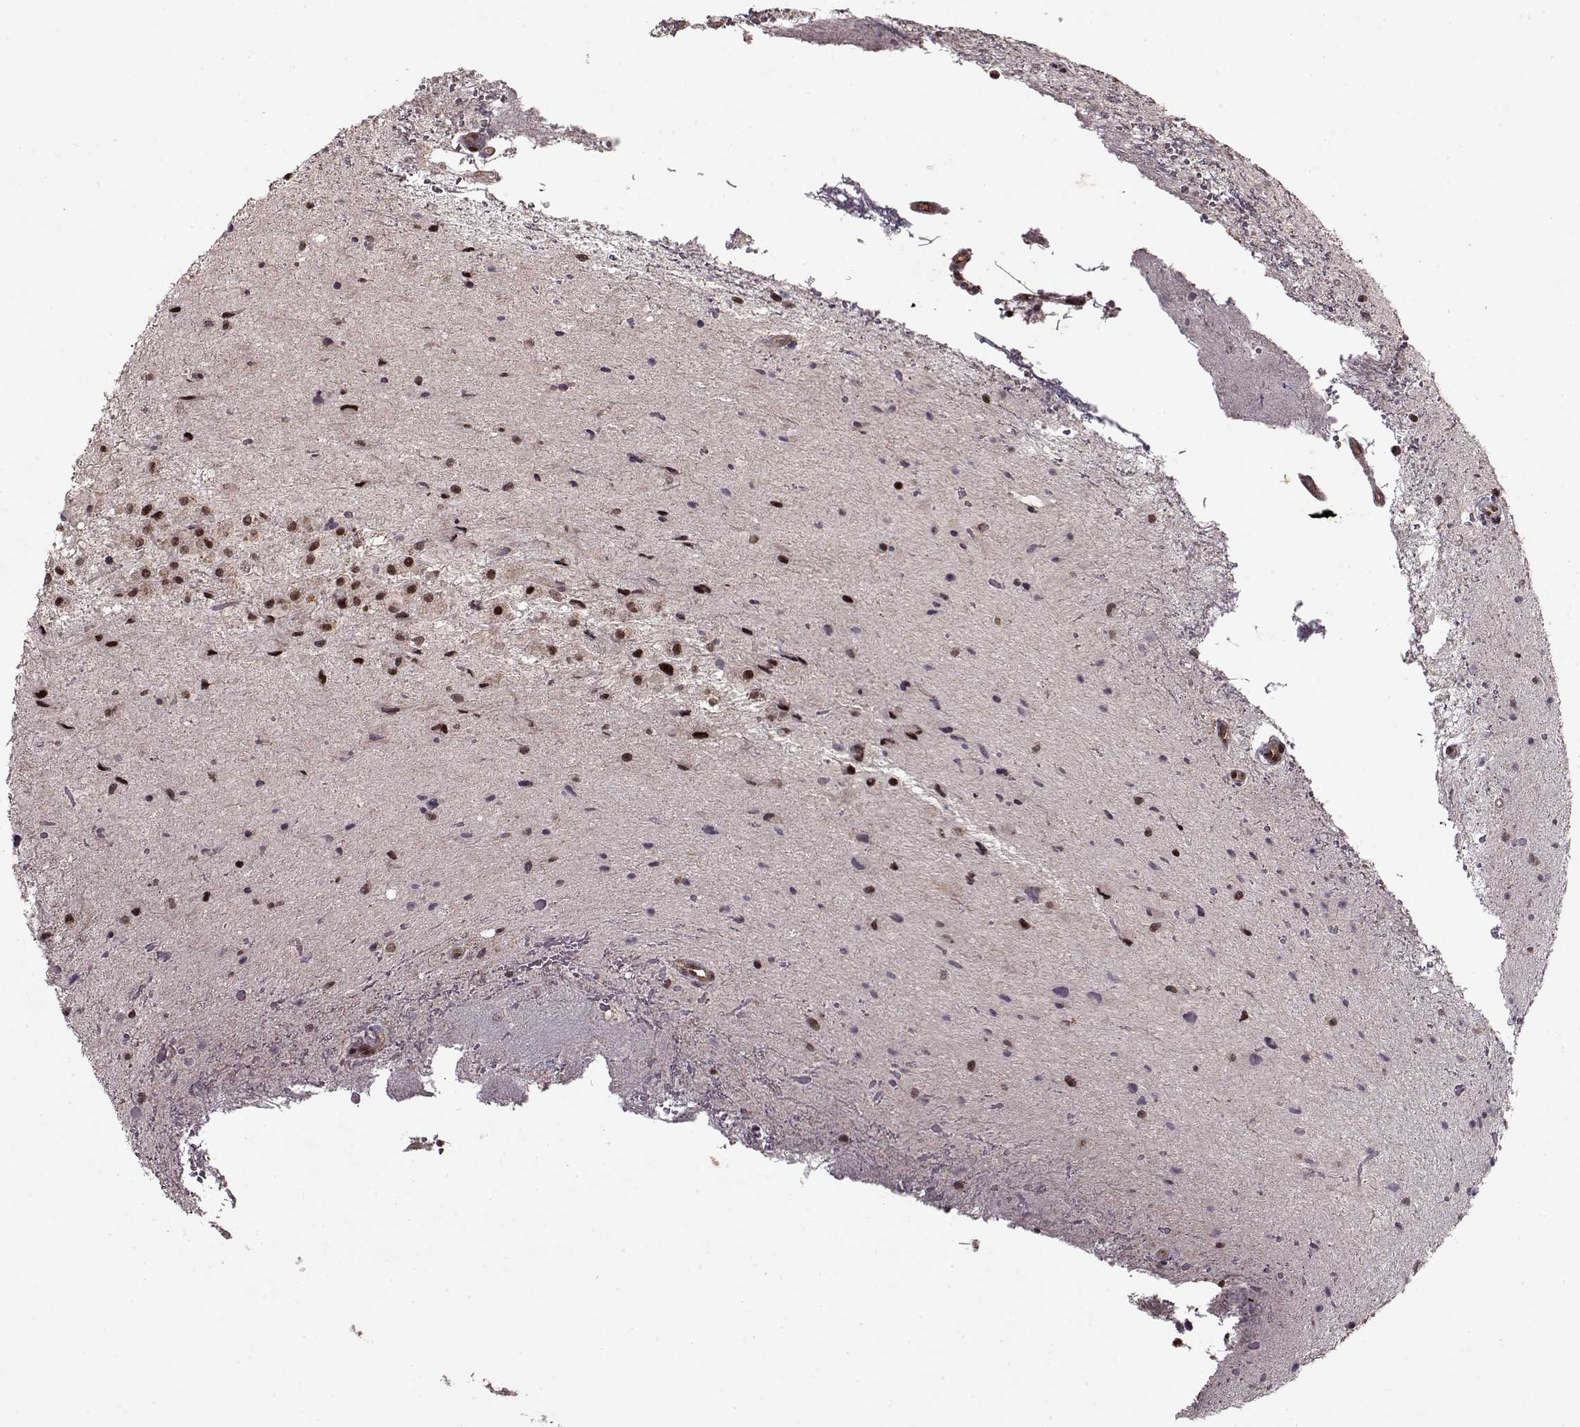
{"staining": {"intensity": "moderate", "quantity": "25%-75%", "location": "nuclear"}, "tissue": "glioma", "cell_type": "Tumor cells", "image_type": "cancer", "snomed": [{"axis": "morphology", "description": "Glioma, malignant, Low grade"}, {"axis": "topography", "description": "Cerebellum"}], "caption": "About 25%-75% of tumor cells in human malignant glioma (low-grade) show moderate nuclear protein staining as visualized by brown immunohistochemical staining.", "gene": "PSMA7", "patient": {"sex": "female", "age": 14}}